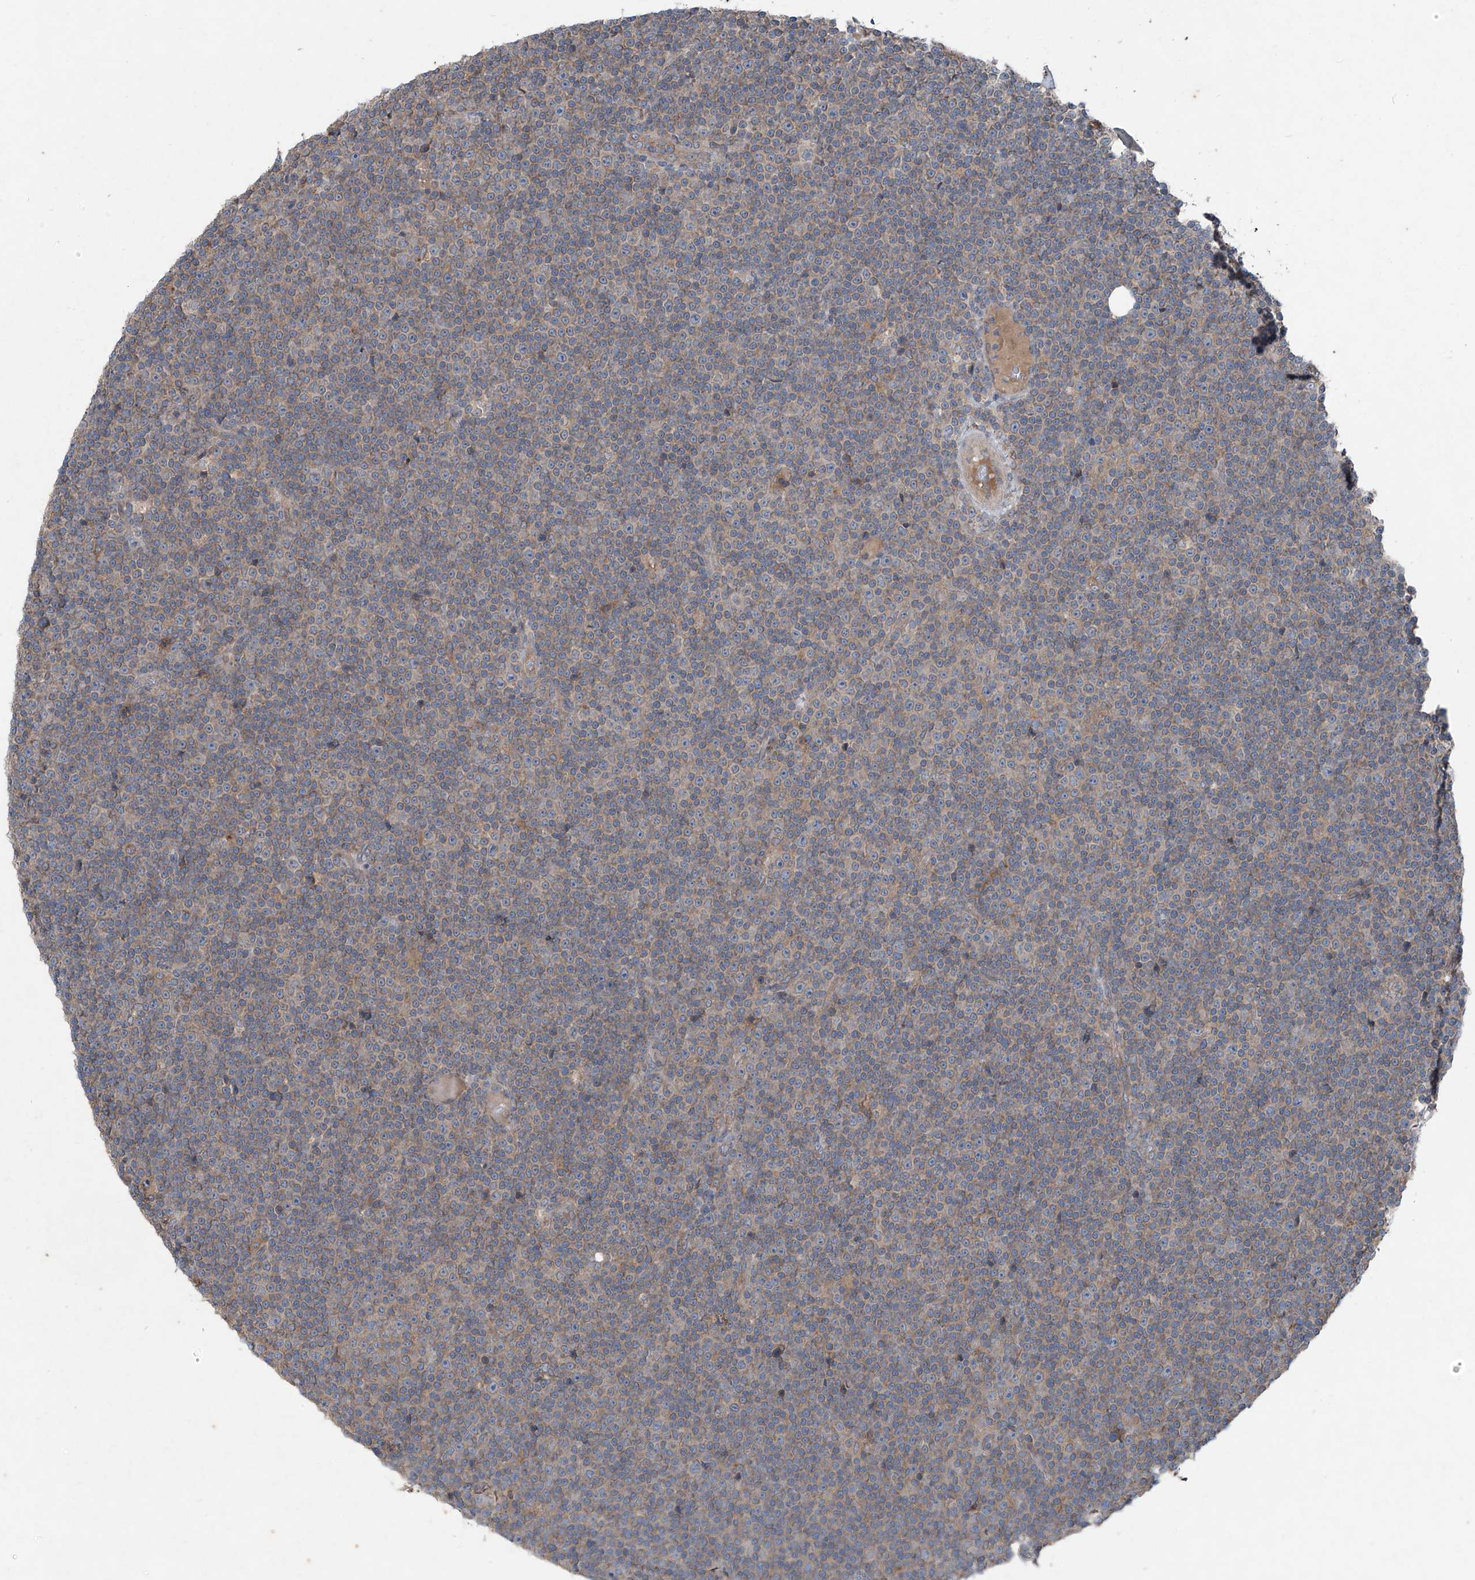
{"staining": {"intensity": "negative", "quantity": "none", "location": "none"}, "tissue": "lymphoma", "cell_type": "Tumor cells", "image_type": "cancer", "snomed": [{"axis": "morphology", "description": "Malignant lymphoma, non-Hodgkin's type, Low grade"}, {"axis": "topography", "description": "Lymph node"}], "caption": "The photomicrograph displays no significant positivity in tumor cells of low-grade malignant lymphoma, non-Hodgkin's type.", "gene": "FOXRED2", "patient": {"sex": "female", "age": 67}}